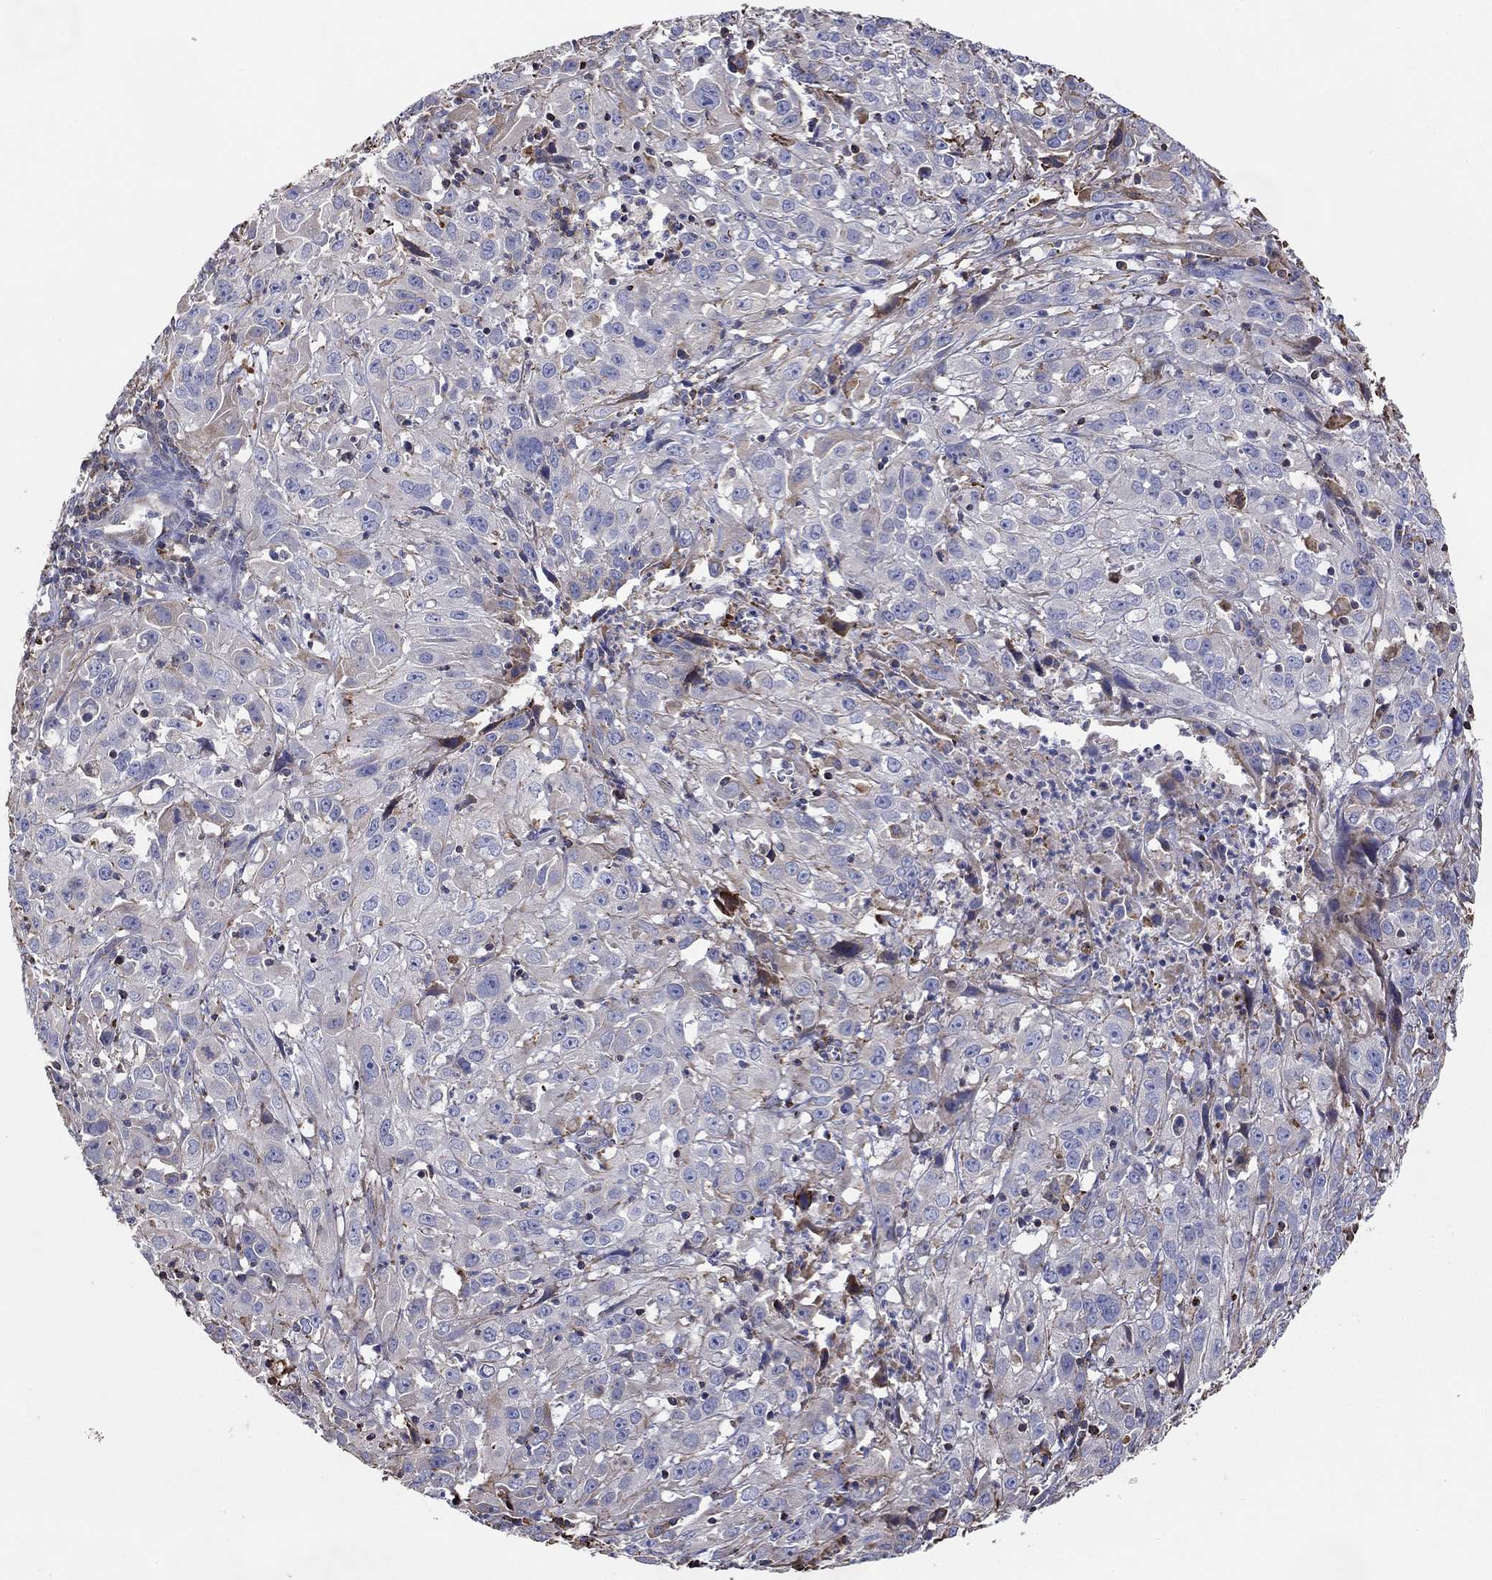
{"staining": {"intensity": "weak", "quantity": "<25%", "location": "cytoplasmic/membranous"}, "tissue": "cervical cancer", "cell_type": "Tumor cells", "image_type": "cancer", "snomed": [{"axis": "morphology", "description": "Squamous cell carcinoma, NOS"}, {"axis": "topography", "description": "Cervix"}], "caption": "Immunohistochemistry image of neoplastic tissue: human cervical cancer (squamous cell carcinoma) stained with DAB (3,3'-diaminobenzidine) reveals no significant protein staining in tumor cells. (DAB (3,3'-diaminobenzidine) immunohistochemistry (IHC), high magnification).", "gene": "NPHP1", "patient": {"sex": "female", "age": 32}}